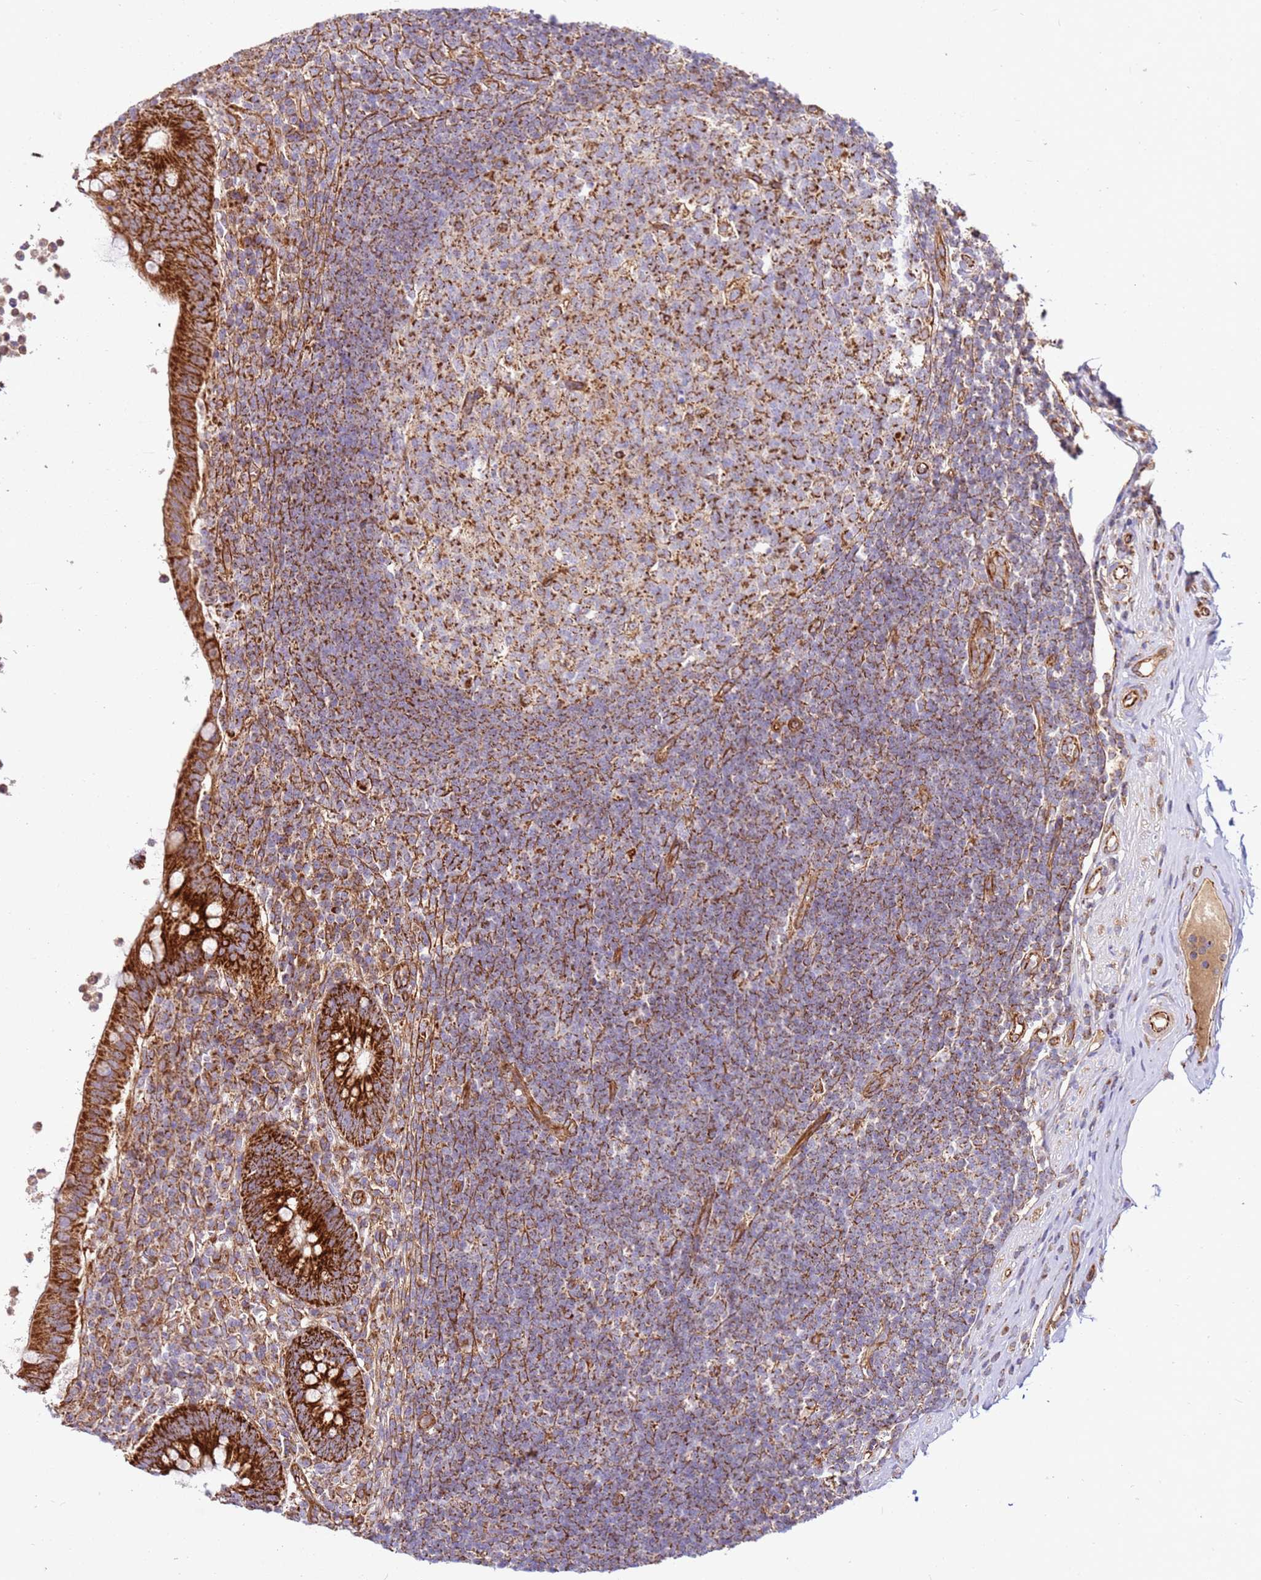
{"staining": {"intensity": "strong", "quantity": ">75%", "location": "cytoplasmic/membranous"}, "tissue": "appendix", "cell_type": "Glandular cells", "image_type": "normal", "snomed": [{"axis": "morphology", "description": "Normal tissue, NOS"}, {"axis": "topography", "description": "Appendix"}], "caption": "High-magnification brightfield microscopy of normal appendix stained with DAB (3,3'-diaminobenzidine) (brown) and counterstained with hematoxylin (blue). glandular cells exhibit strong cytoplasmic/membranous expression is seen in approximately>75% of cells. (DAB (3,3'-diaminobenzidine) IHC, brown staining for protein, blue staining for nuclei).", "gene": "MRPL20", "patient": {"sex": "female", "age": 56}}